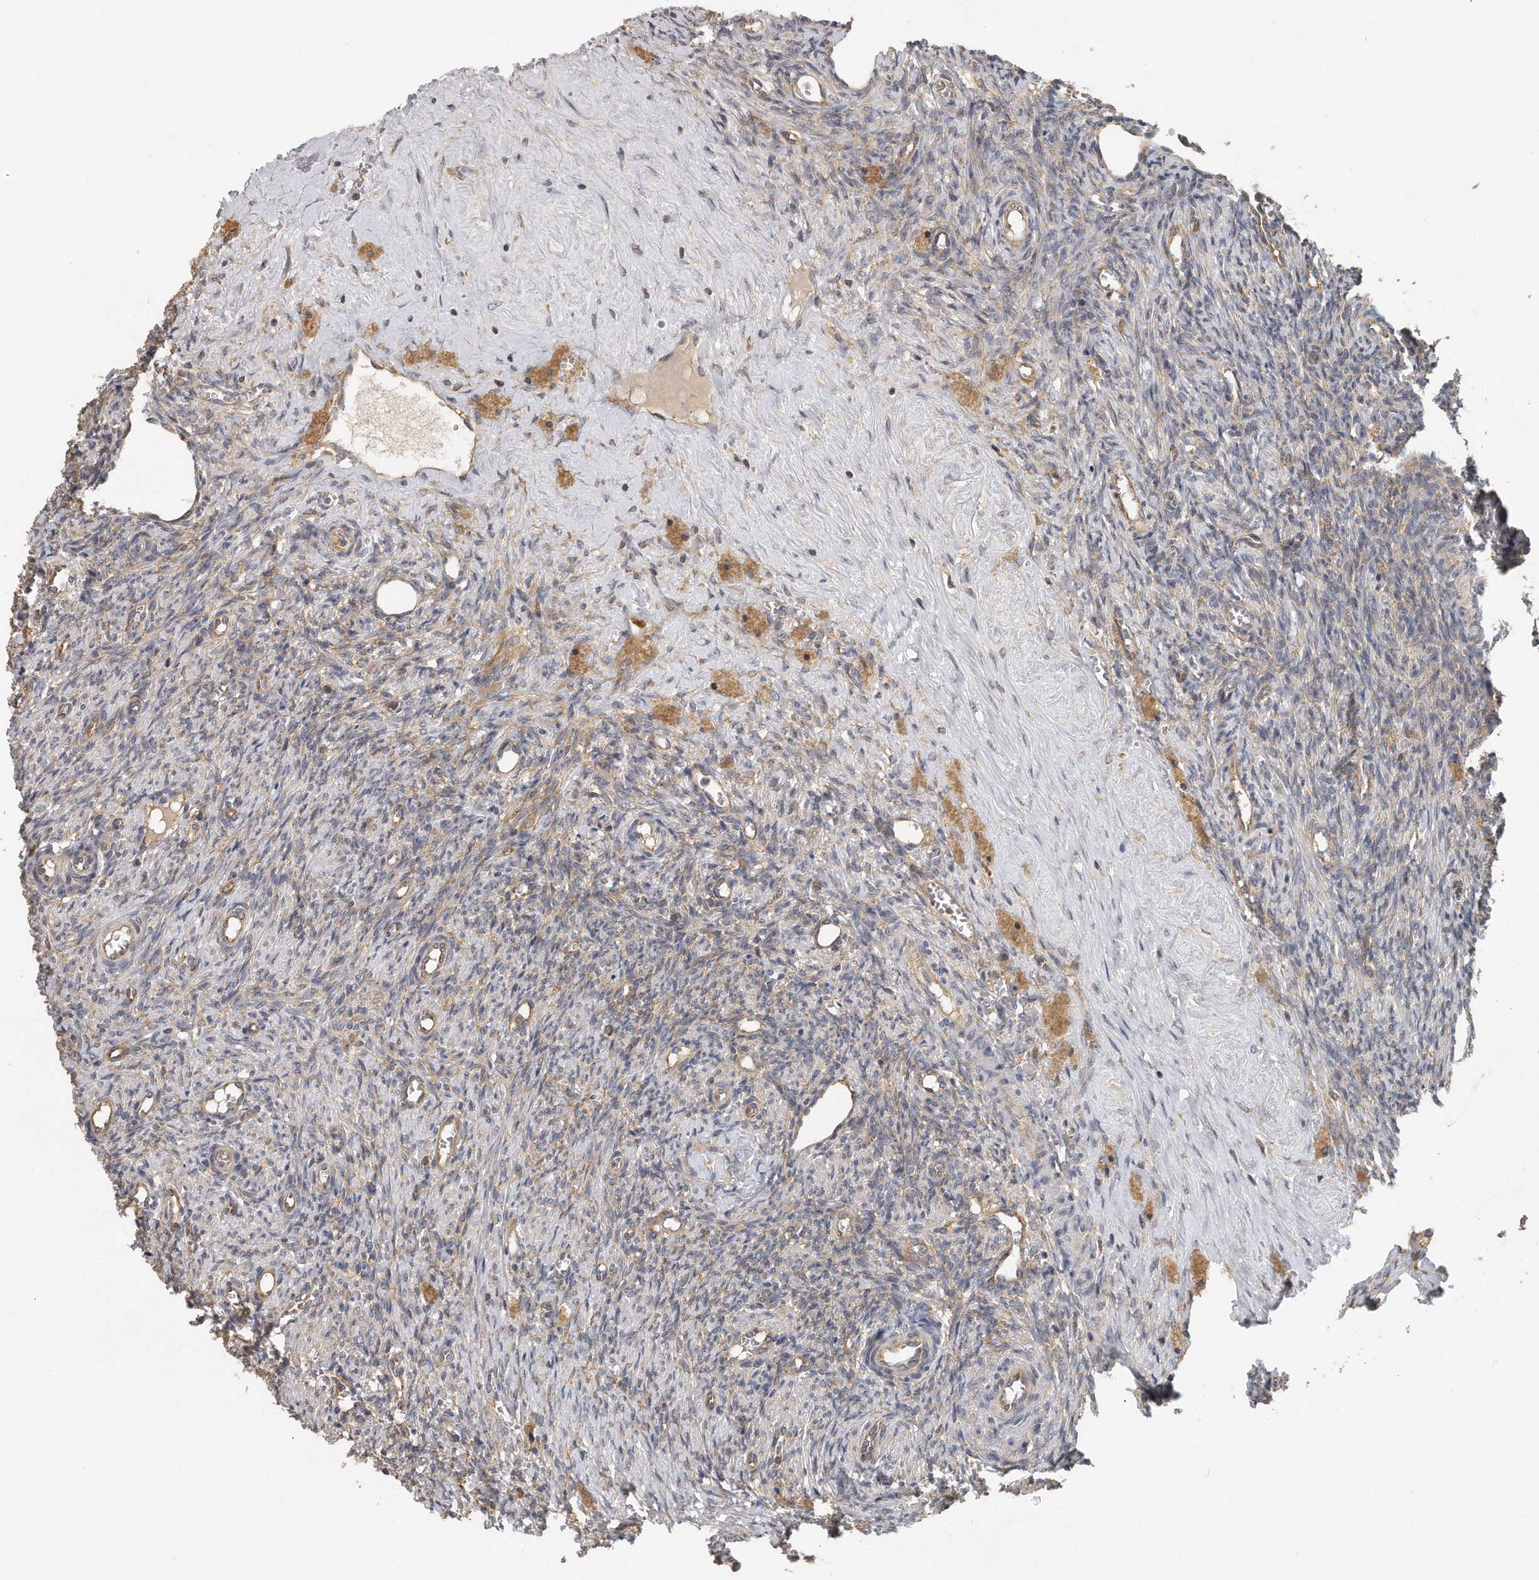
{"staining": {"intensity": "weak", "quantity": "25%-75%", "location": "cytoplasmic/membranous"}, "tissue": "ovary", "cell_type": "Ovarian stroma cells", "image_type": "normal", "snomed": [{"axis": "morphology", "description": "Normal tissue, NOS"}, {"axis": "topography", "description": "Ovary"}], "caption": "Ovary stained with immunohistochemistry (IHC) reveals weak cytoplasmic/membranous positivity in about 25%-75% of ovarian stroma cells.", "gene": "EIF3I", "patient": {"sex": "female", "age": 41}}